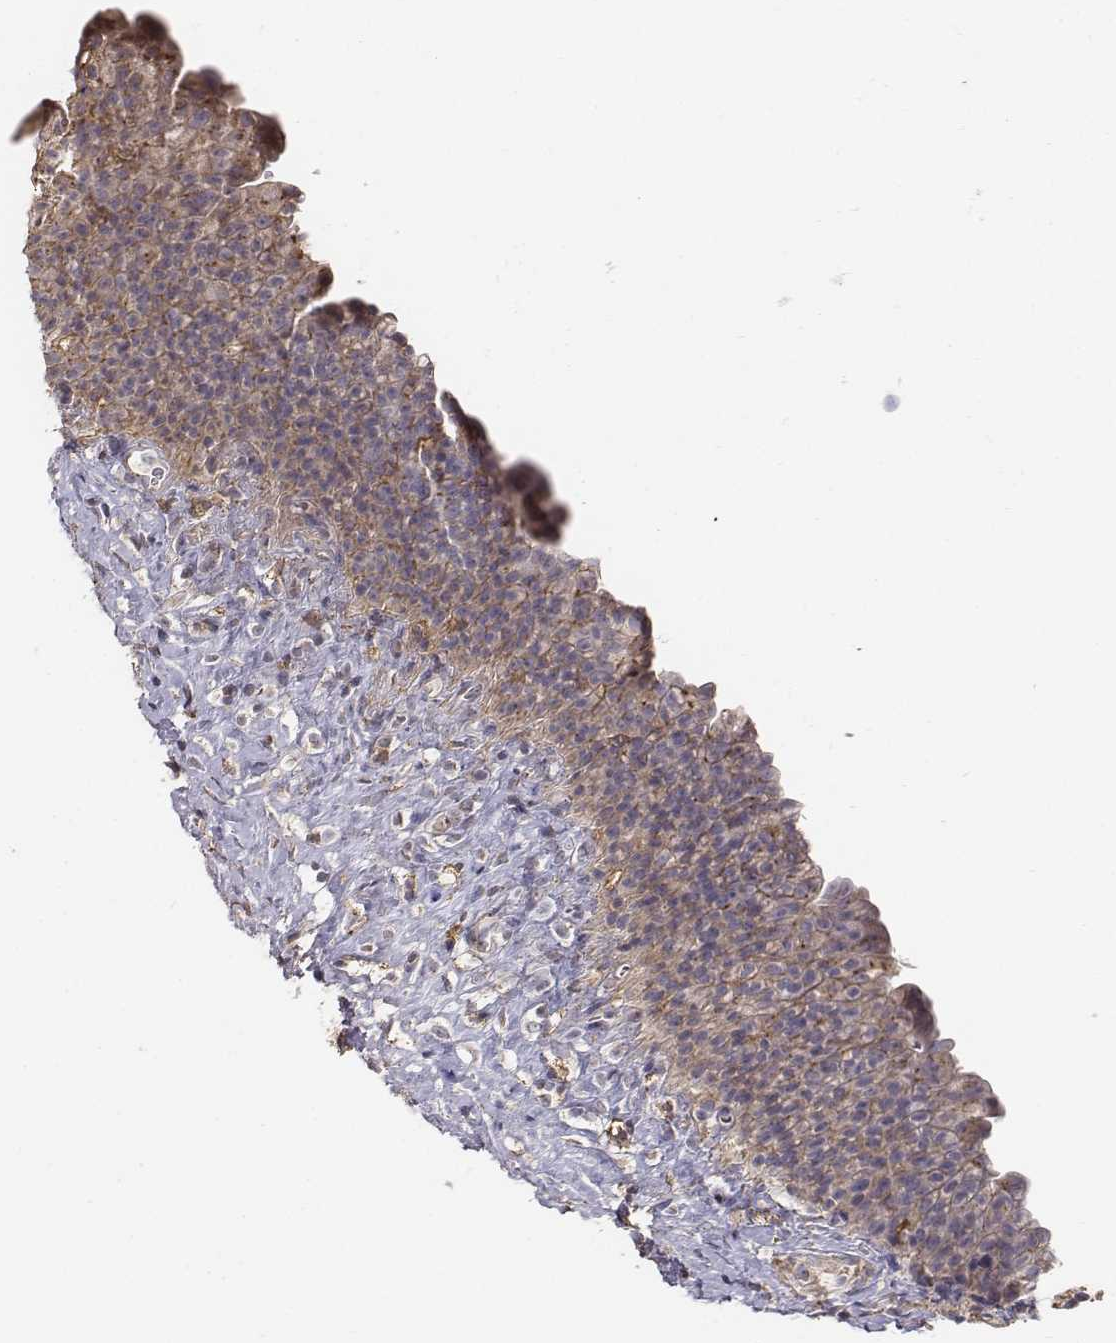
{"staining": {"intensity": "moderate", "quantity": ">75%", "location": "cytoplasmic/membranous"}, "tissue": "urinary bladder", "cell_type": "Urothelial cells", "image_type": "normal", "snomed": [{"axis": "morphology", "description": "Normal tissue, NOS"}, {"axis": "topography", "description": "Urinary bladder"}], "caption": "Urothelial cells demonstrate medium levels of moderate cytoplasmic/membranous staining in approximately >75% of cells in normal human urinary bladder. The staining is performed using DAB brown chromogen to label protein expression. The nuclei are counter-stained blue using hematoxylin.", "gene": "AP1B1", "patient": {"sex": "male", "age": 76}}